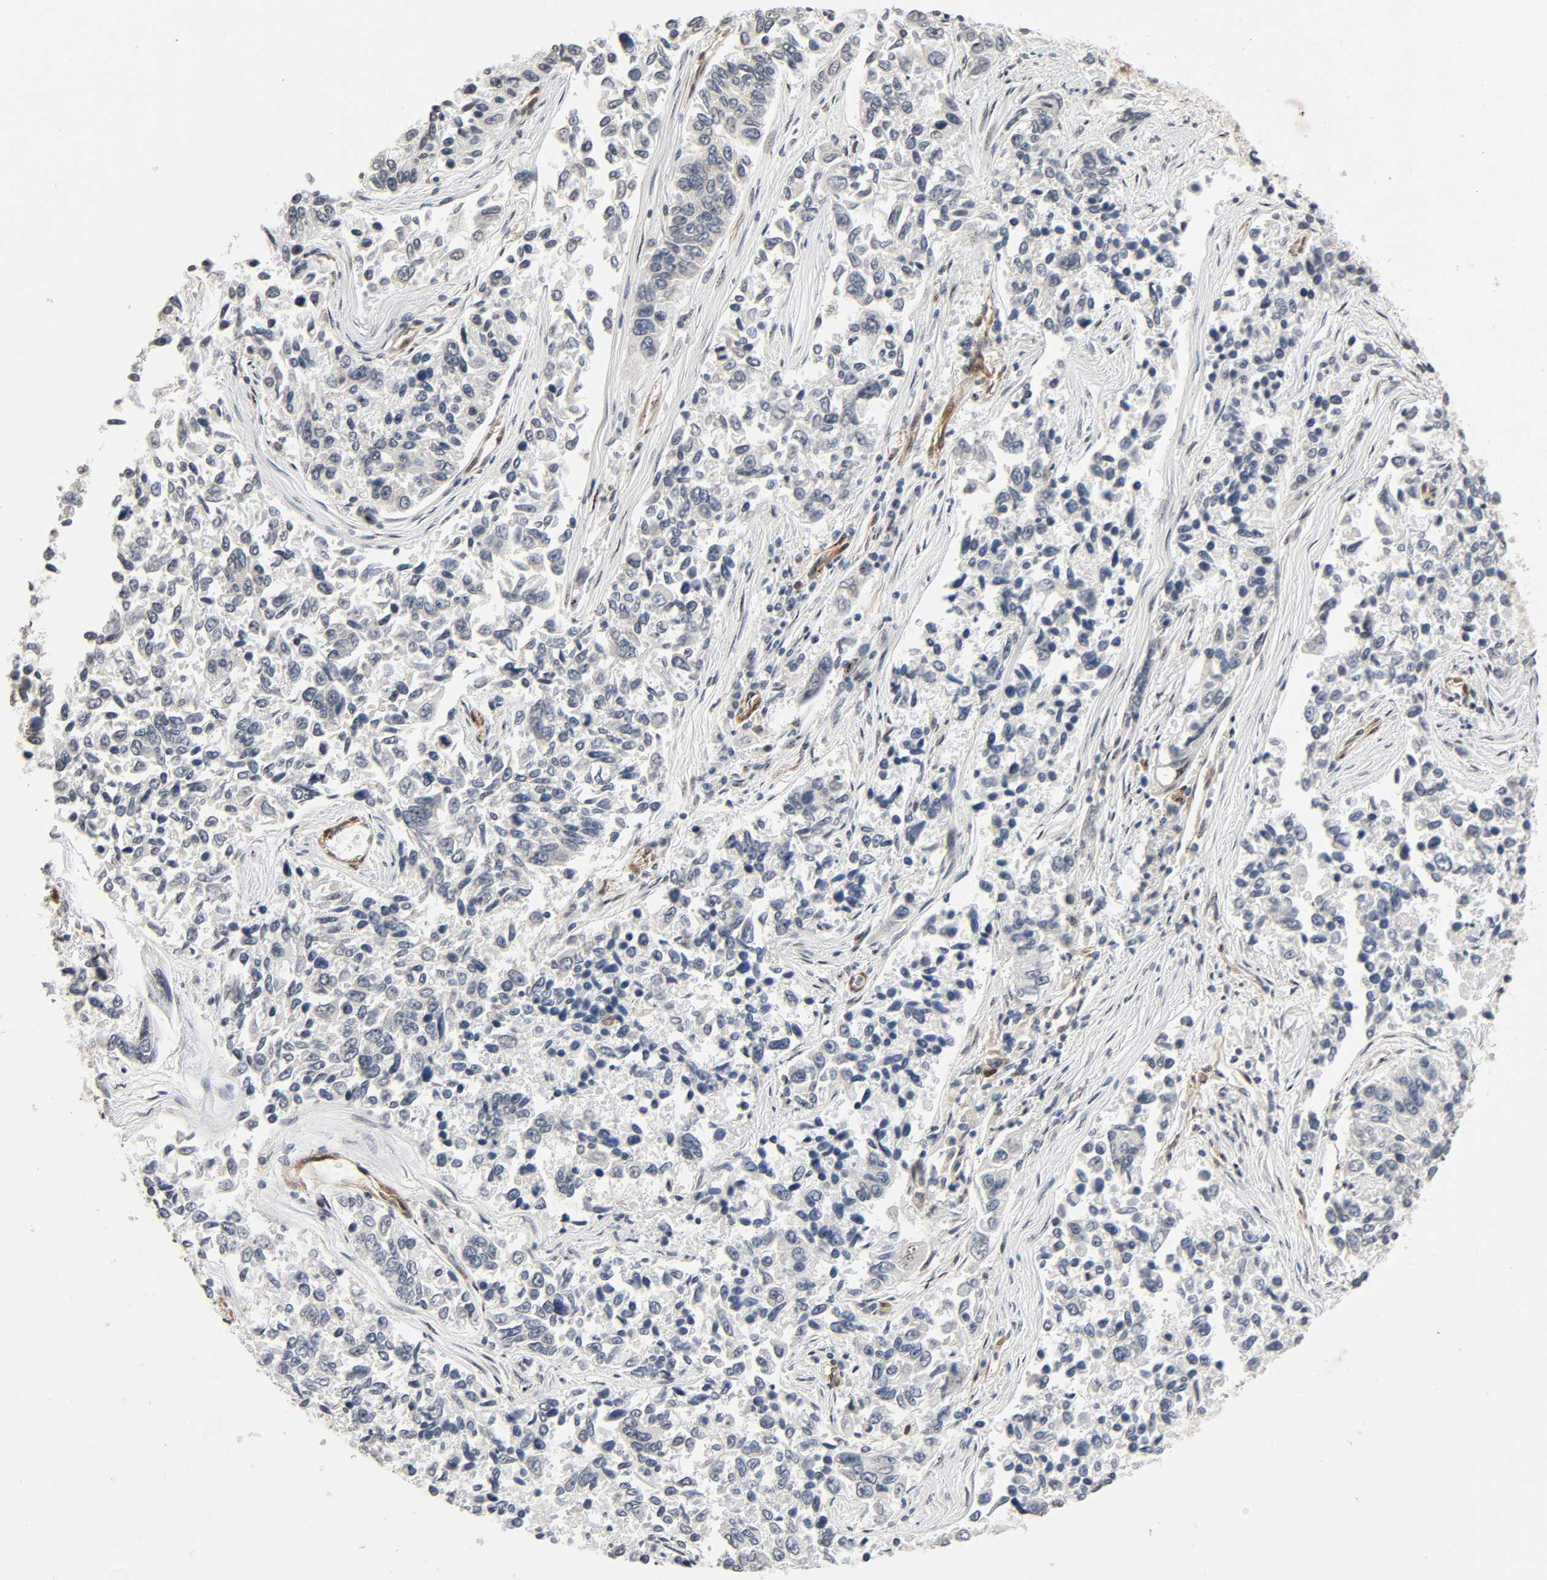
{"staining": {"intensity": "negative", "quantity": "none", "location": "none"}, "tissue": "lung cancer", "cell_type": "Tumor cells", "image_type": "cancer", "snomed": [{"axis": "morphology", "description": "Adenocarcinoma, NOS"}, {"axis": "topography", "description": "Lung"}], "caption": "IHC of lung adenocarcinoma reveals no staining in tumor cells. Brightfield microscopy of immunohistochemistry (IHC) stained with DAB (brown) and hematoxylin (blue), captured at high magnification.", "gene": "PTK2", "patient": {"sex": "male", "age": 84}}